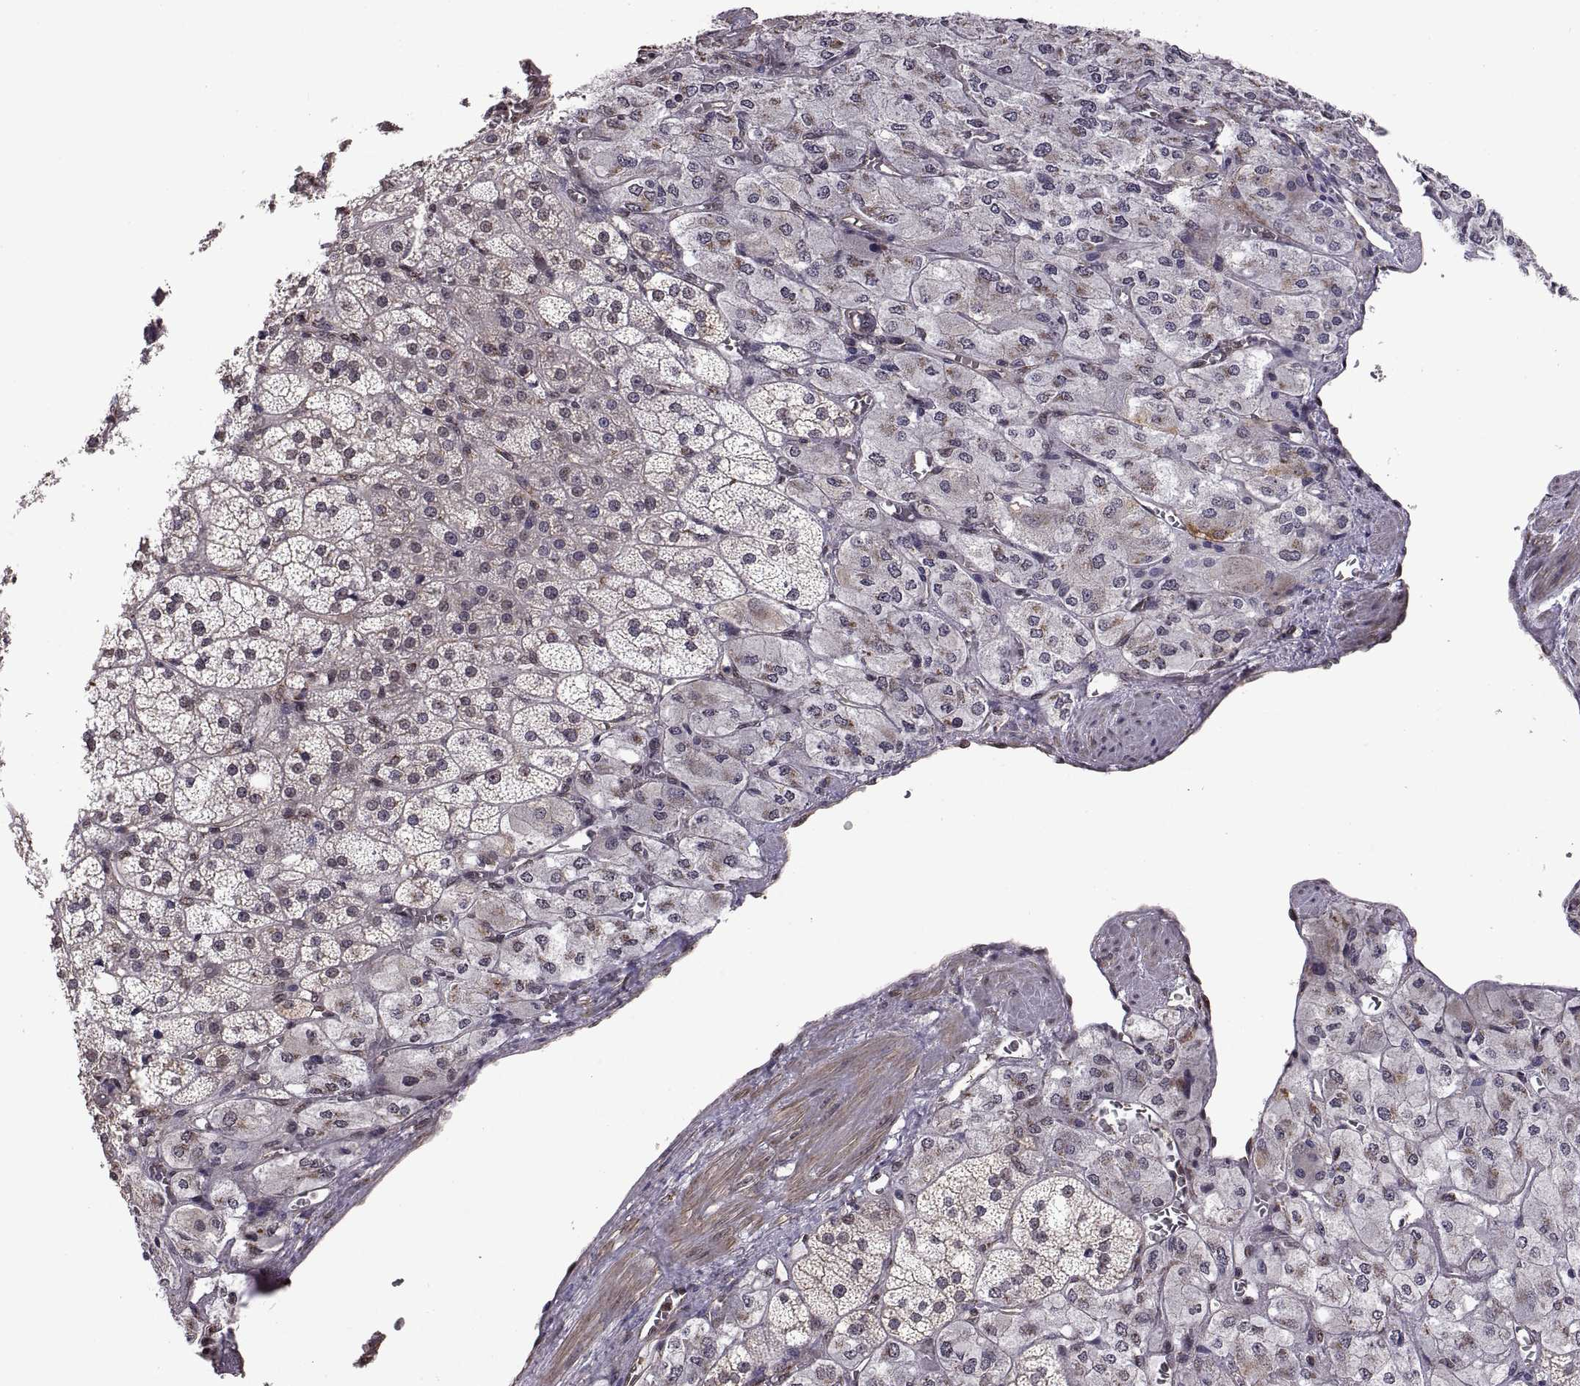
{"staining": {"intensity": "weak", "quantity": "25%-75%", "location": "cytoplasmic/membranous,nuclear"}, "tissue": "adrenal gland", "cell_type": "Glandular cells", "image_type": "normal", "snomed": [{"axis": "morphology", "description": "Normal tissue, NOS"}, {"axis": "topography", "description": "Adrenal gland"}], "caption": "Immunohistochemical staining of normal adrenal gland shows 25%-75% levels of weak cytoplasmic/membranous,nuclear protein expression in about 25%-75% of glandular cells.", "gene": "ARRB1", "patient": {"sex": "female", "age": 60}}